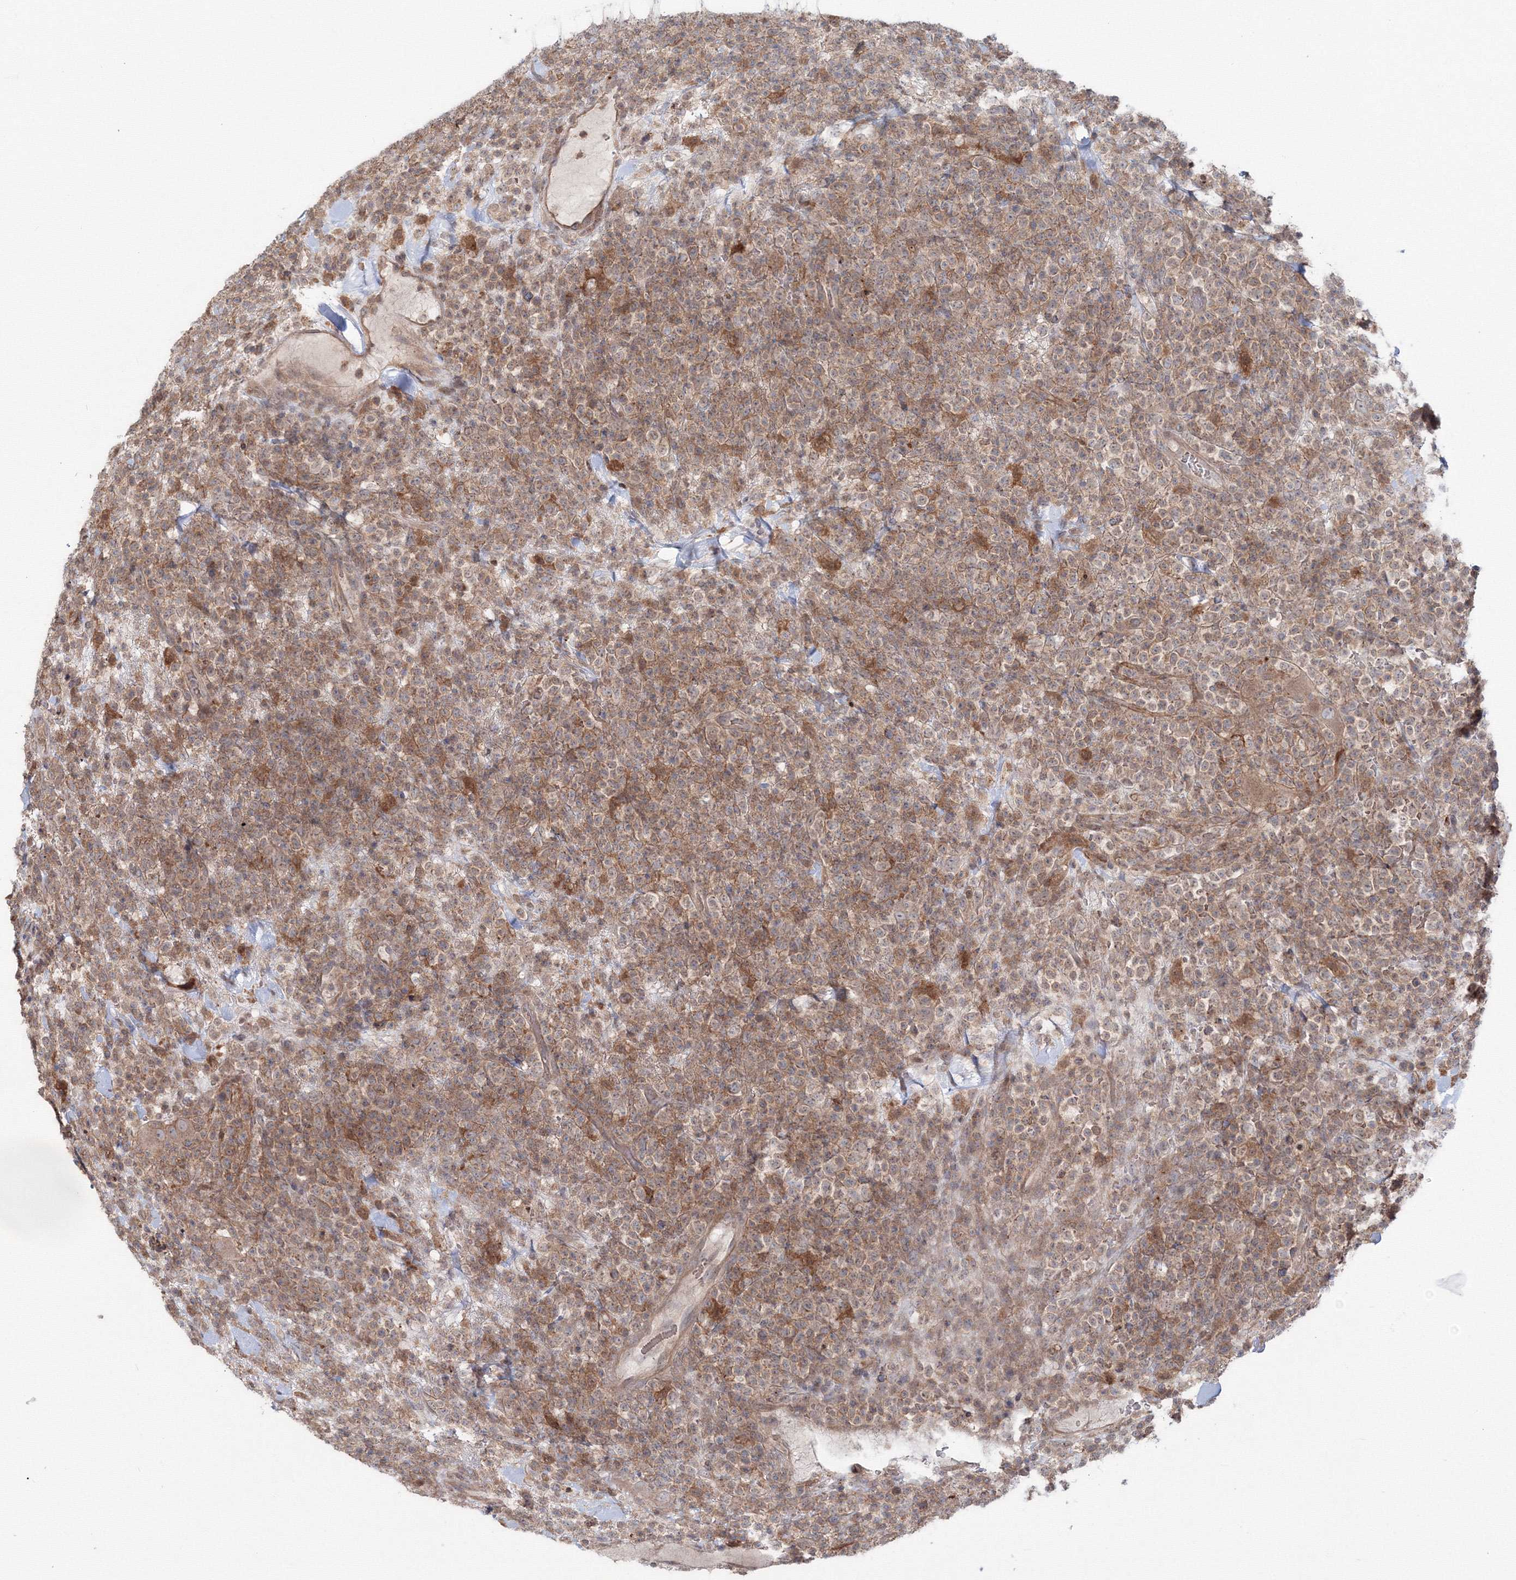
{"staining": {"intensity": "moderate", "quantity": ">75%", "location": "cytoplasmic/membranous"}, "tissue": "lymphoma", "cell_type": "Tumor cells", "image_type": "cancer", "snomed": [{"axis": "morphology", "description": "Malignant lymphoma, non-Hodgkin's type, High grade"}, {"axis": "topography", "description": "Colon"}], "caption": "High-power microscopy captured an immunohistochemistry (IHC) photomicrograph of high-grade malignant lymphoma, non-Hodgkin's type, revealing moderate cytoplasmic/membranous staining in approximately >75% of tumor cells. (Brightfield microscopy of DAB IHC at high magnification).", "gene": "MKRN2", "patient": {"sex": "female", "age": 53}}